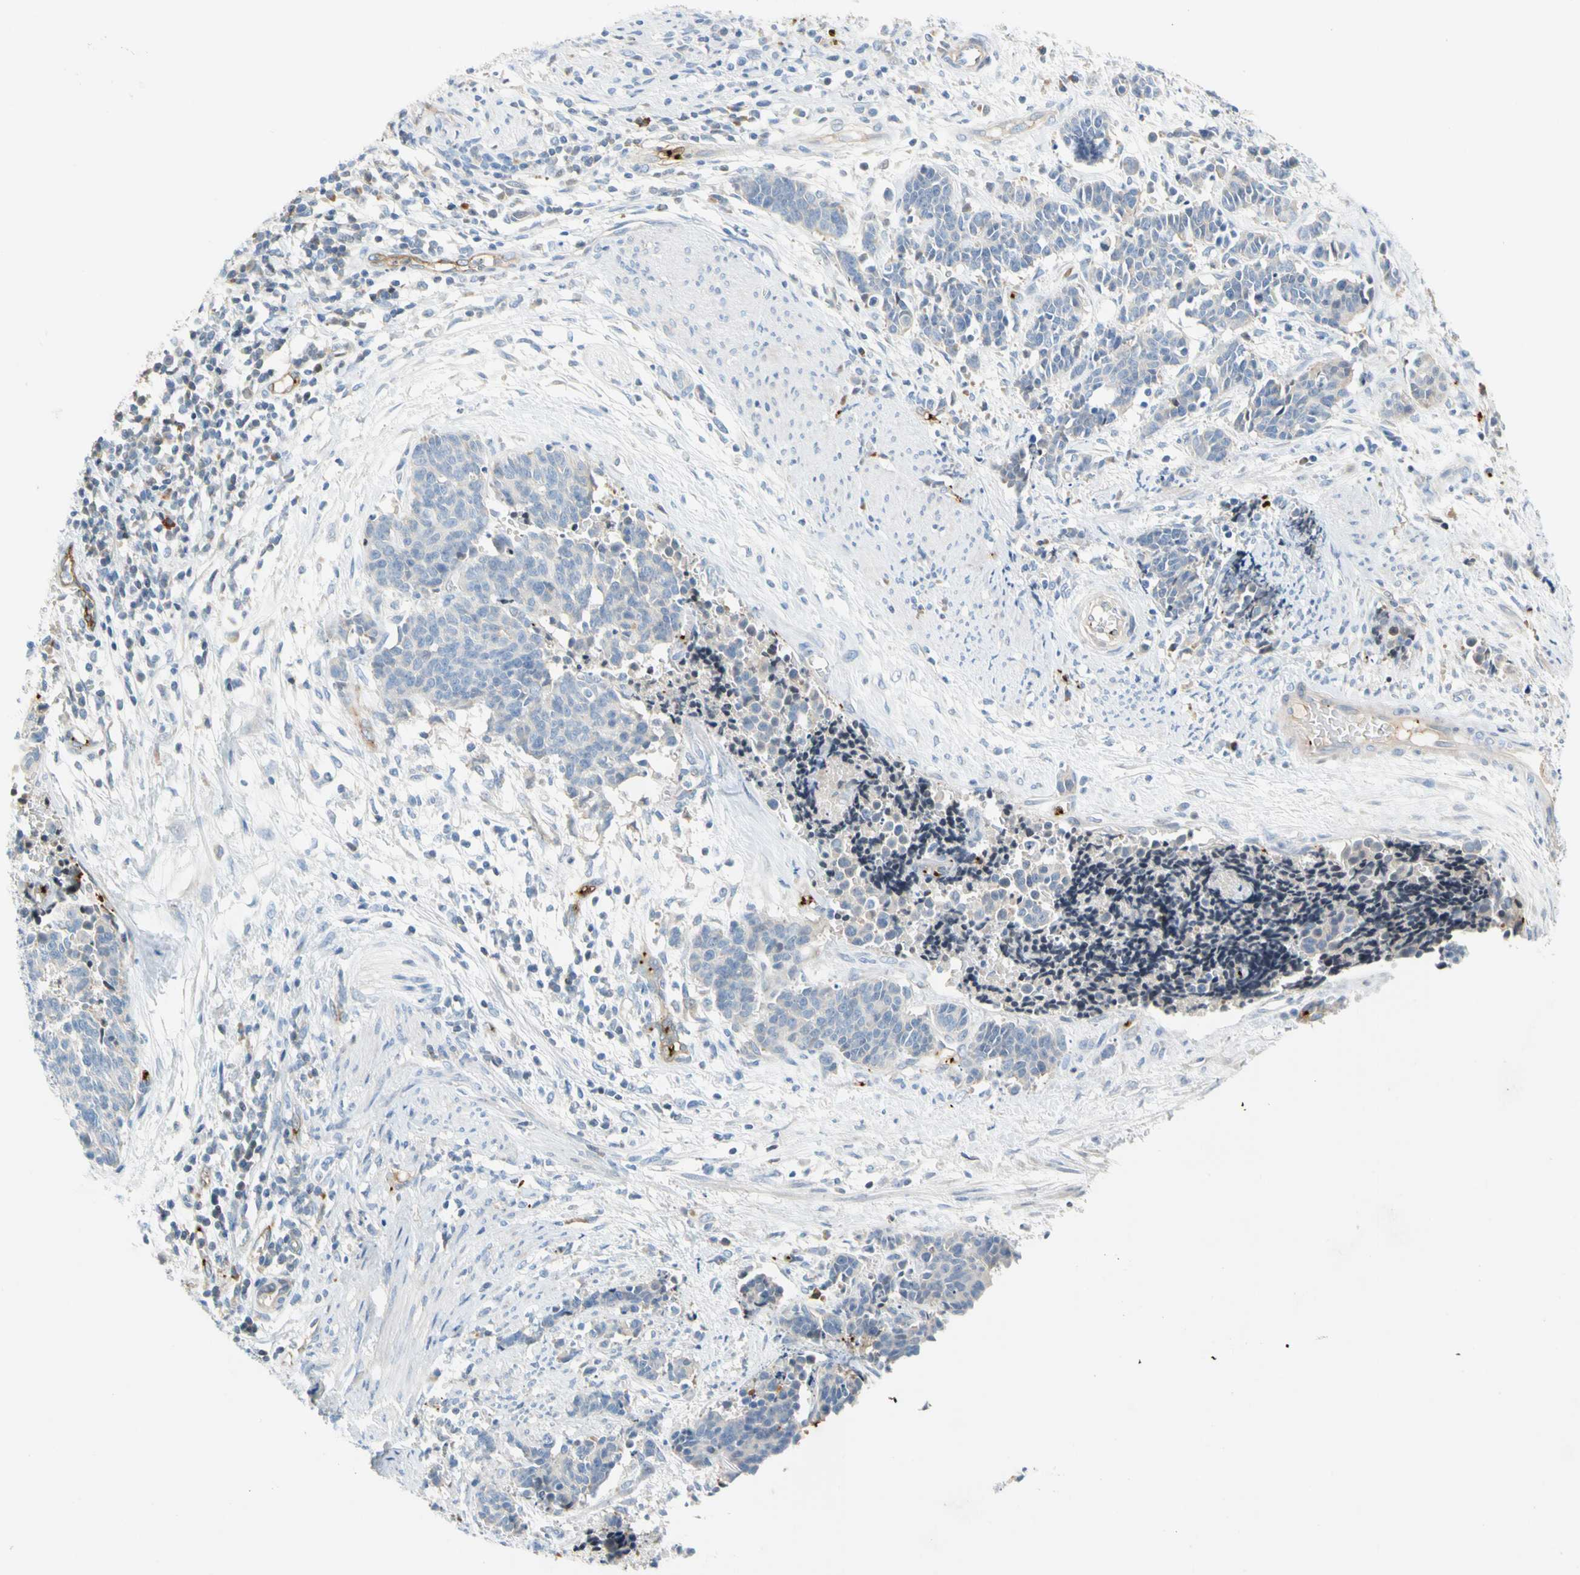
{"staining": {"intensity": "negative", "quantity": "none", "location": "none"}, "tissue": "cervical cancer", "cell_type": "Tumor cells", "image_type": "cancer", "snomed": [{"axis": "morphology", "description": "Squamous cell carcinoma, NOS"}, {"axis": "topography", "description": "Cervix"}], "caption": "This image is of cervical squamous cell carcinoma stained with IHC to label a protein in brown with the nuclei are counter-stained blue. There is no expression in tumor cells.", "gene": "PPBP", "patient": {"sex": "female", "age": 35}}